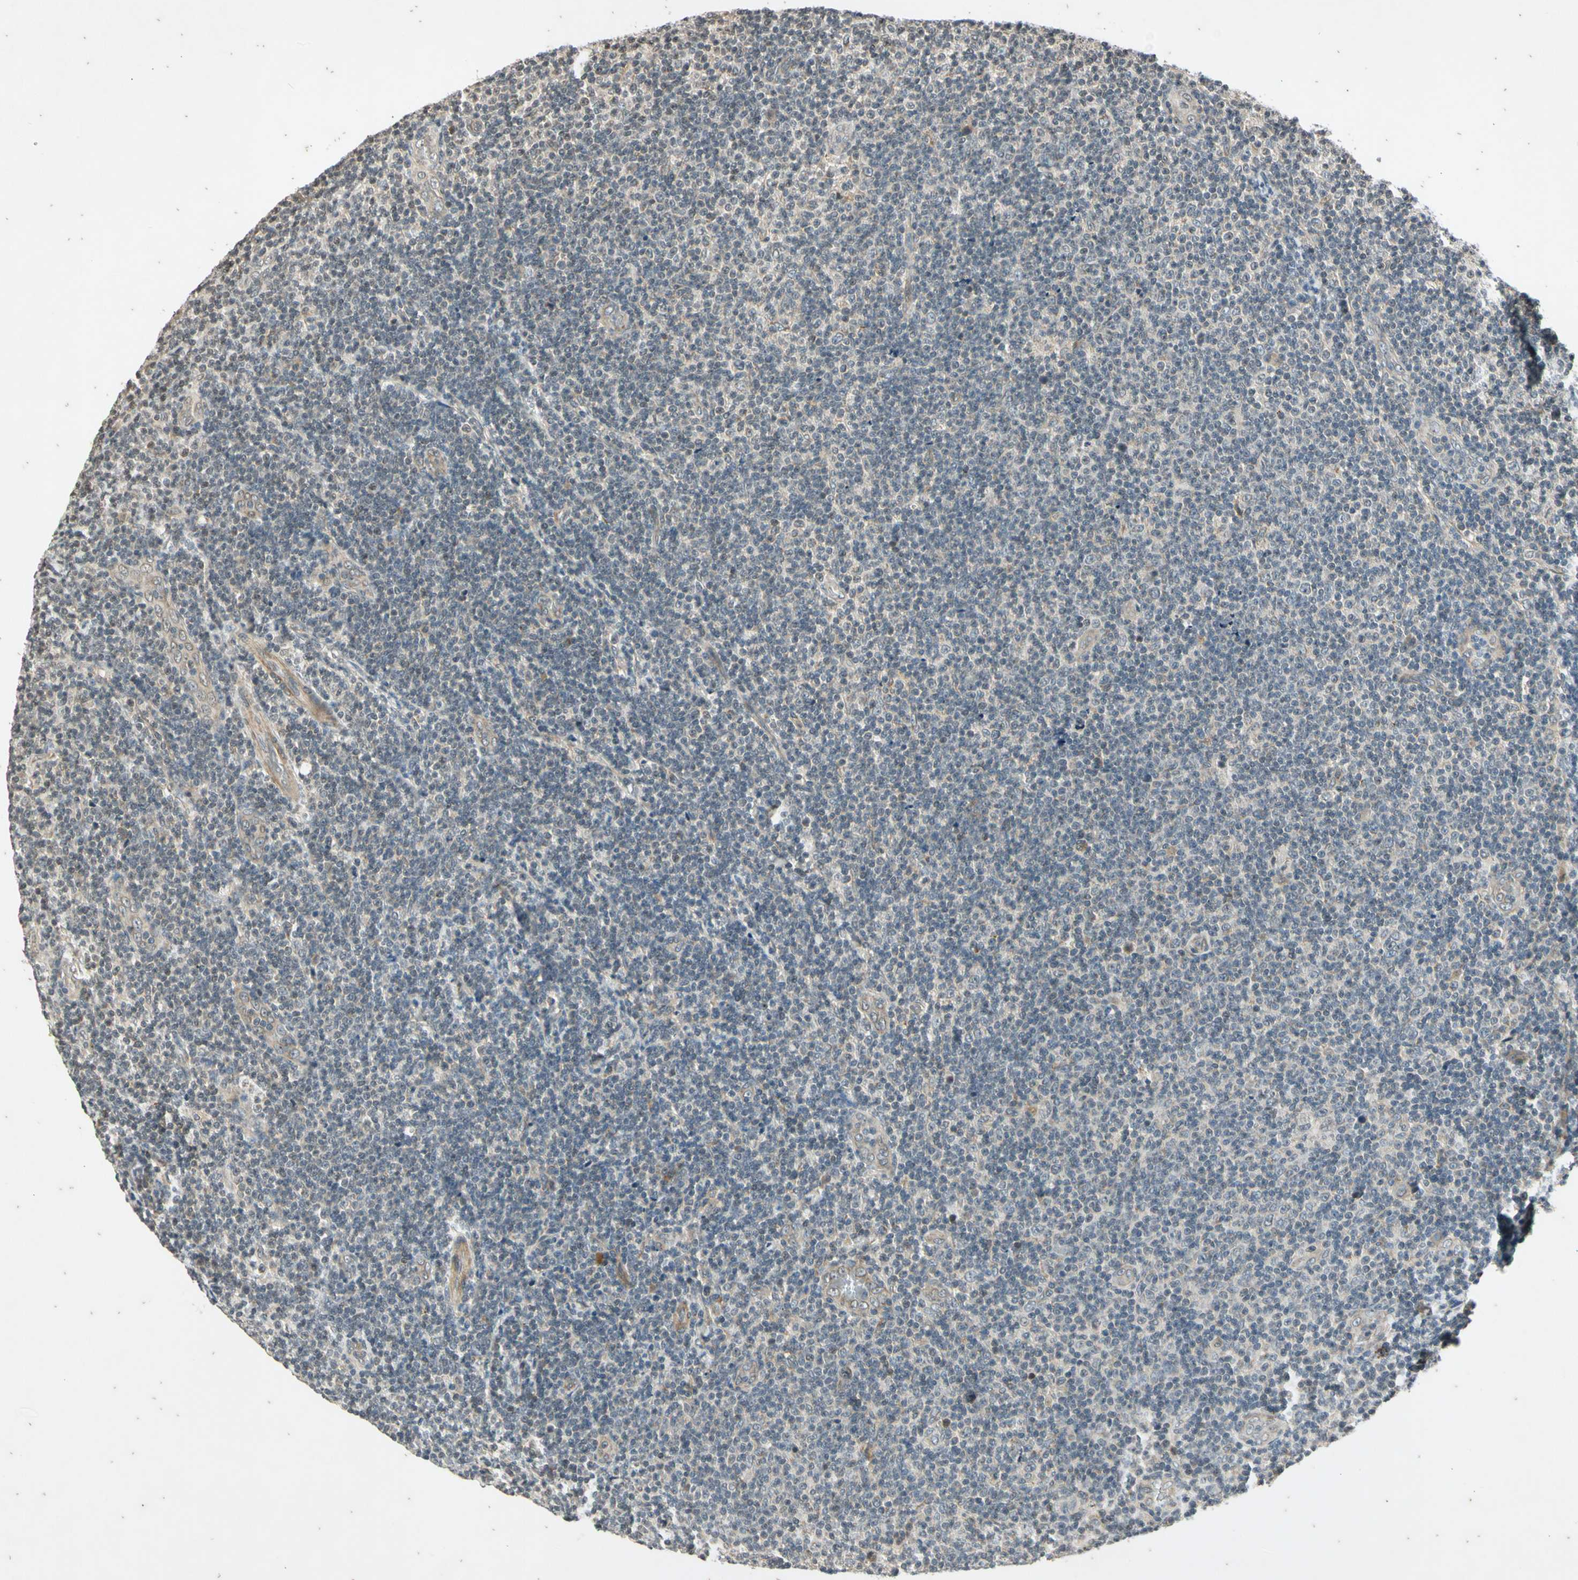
{"staining": {"intensity": "weak", "quantity": "<25%", "location": "cytoplasmic/membranous"}, "tissue": "lymphoma", "cell_type": "Tumor cells", "image_type": "cancer", "snomed": [{"axis": "morphology", "description": "Malignant lymphoma, non-Hodgkin's type, Low grade"}, {"axis": "topography", "description": "Lymph node"}], "caption": "Immunohistochemistry image of lymphoma stained for a protein (brown), which demonstrates no staining in tumor cells.", "gene": "EFNB2", "patient": {"sex": "male", "age": 83}}